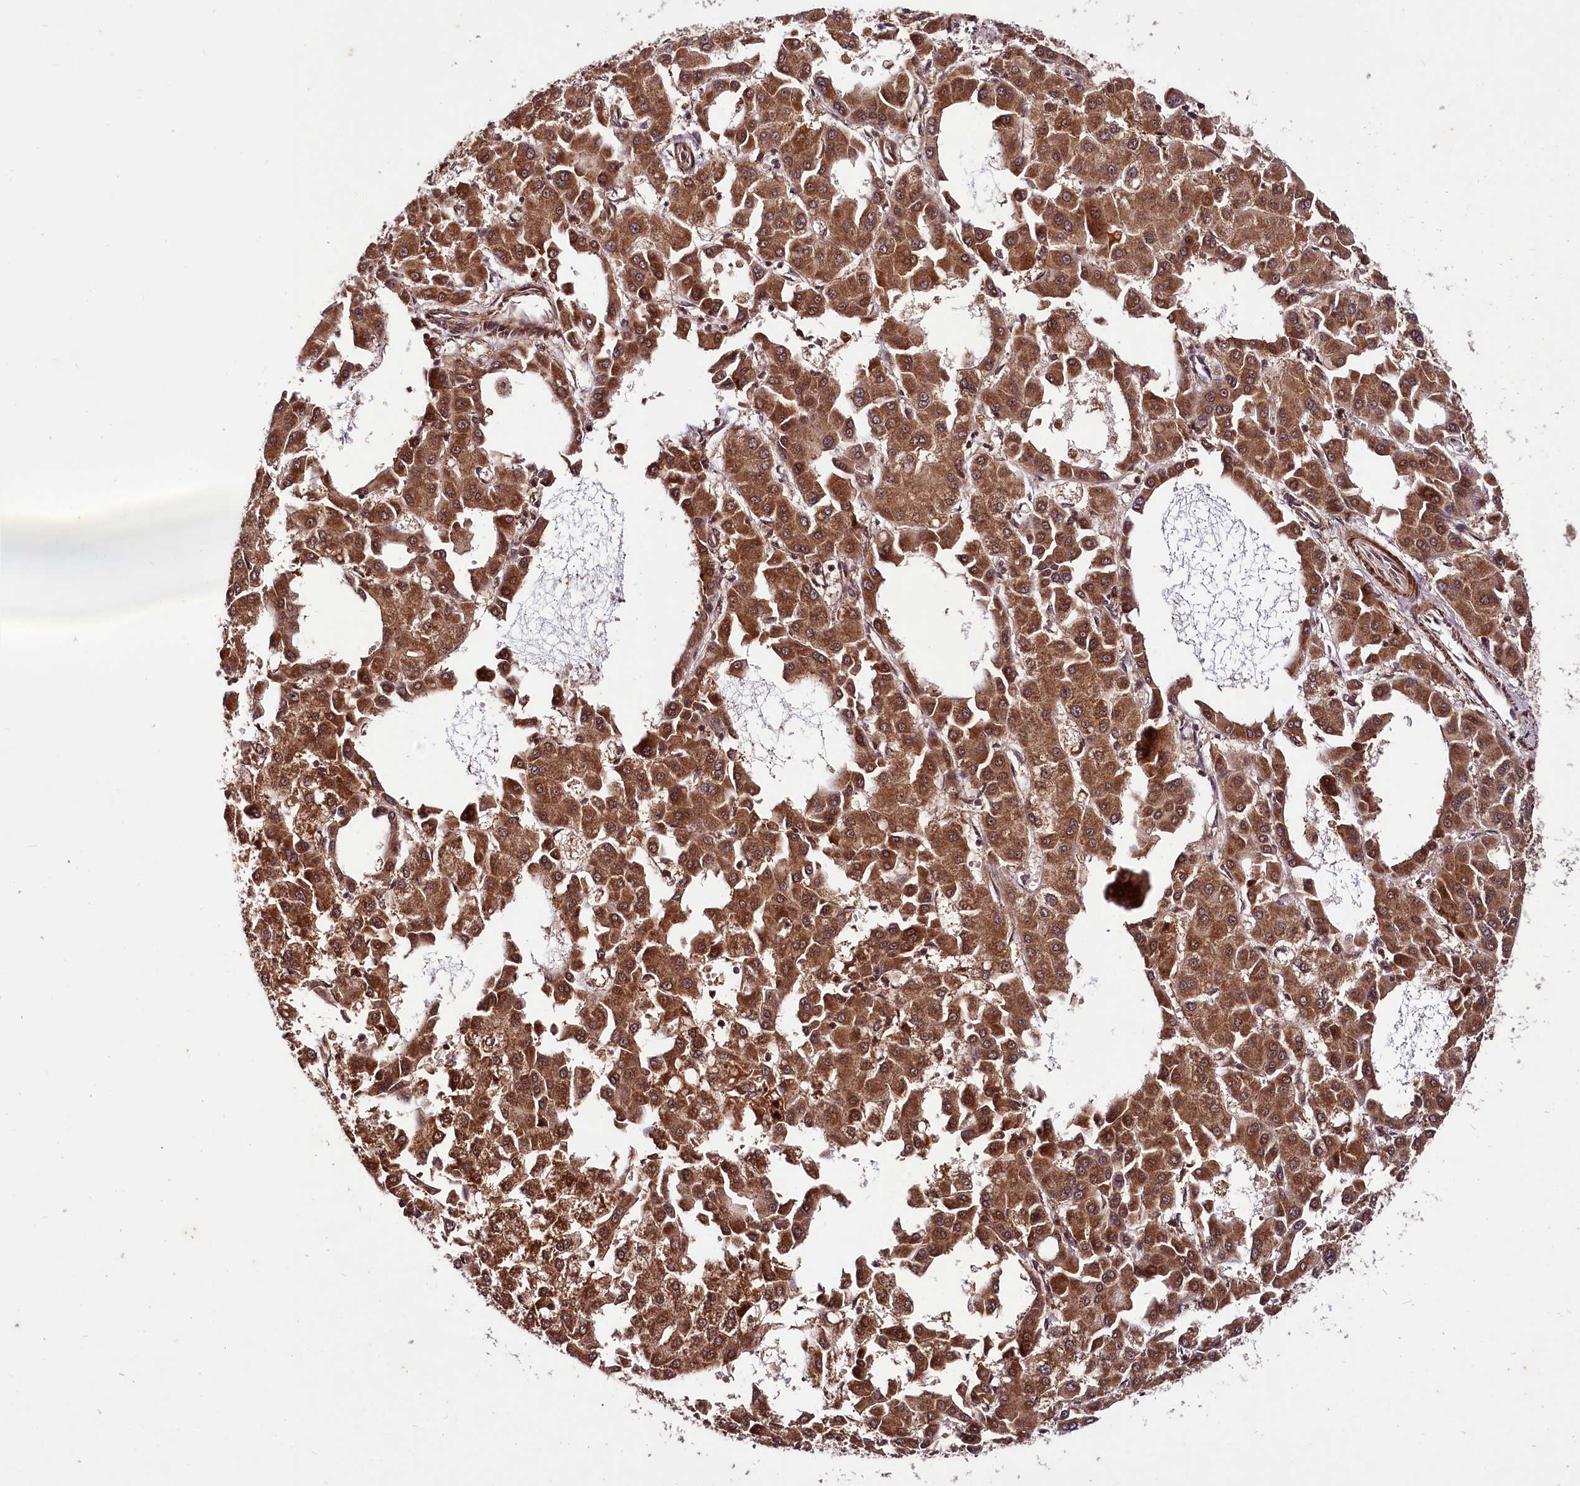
{"staining": {"intensity": "strong", "quantity": ">75%", "location": "cytoplasmic/membranous,nuclear"}, "tissue": "liver cancer", "cell_type": "Tumor cells", "image_type": "cancer", "snomed": [{"axis": "morphology", "description": "Carcinoma, Hepatocellular, NOS"}, {"axis": "topography", "description": "Liver"}], "caption": "Liver cancer (hepatocellular carcinoma) was stained to show a protein in brown. There is high levels of strong cytoplasmic/membranous and nuclear expression in about >75% of tumor cells. (Stains: DAB (3,3'-diaminobenzidine) in brown, nuclei in blue, Microscopy: brightfield microscopy at high magnification).", "gene": "UBE3A", "patient": {"sex": "male", "age": 47}}